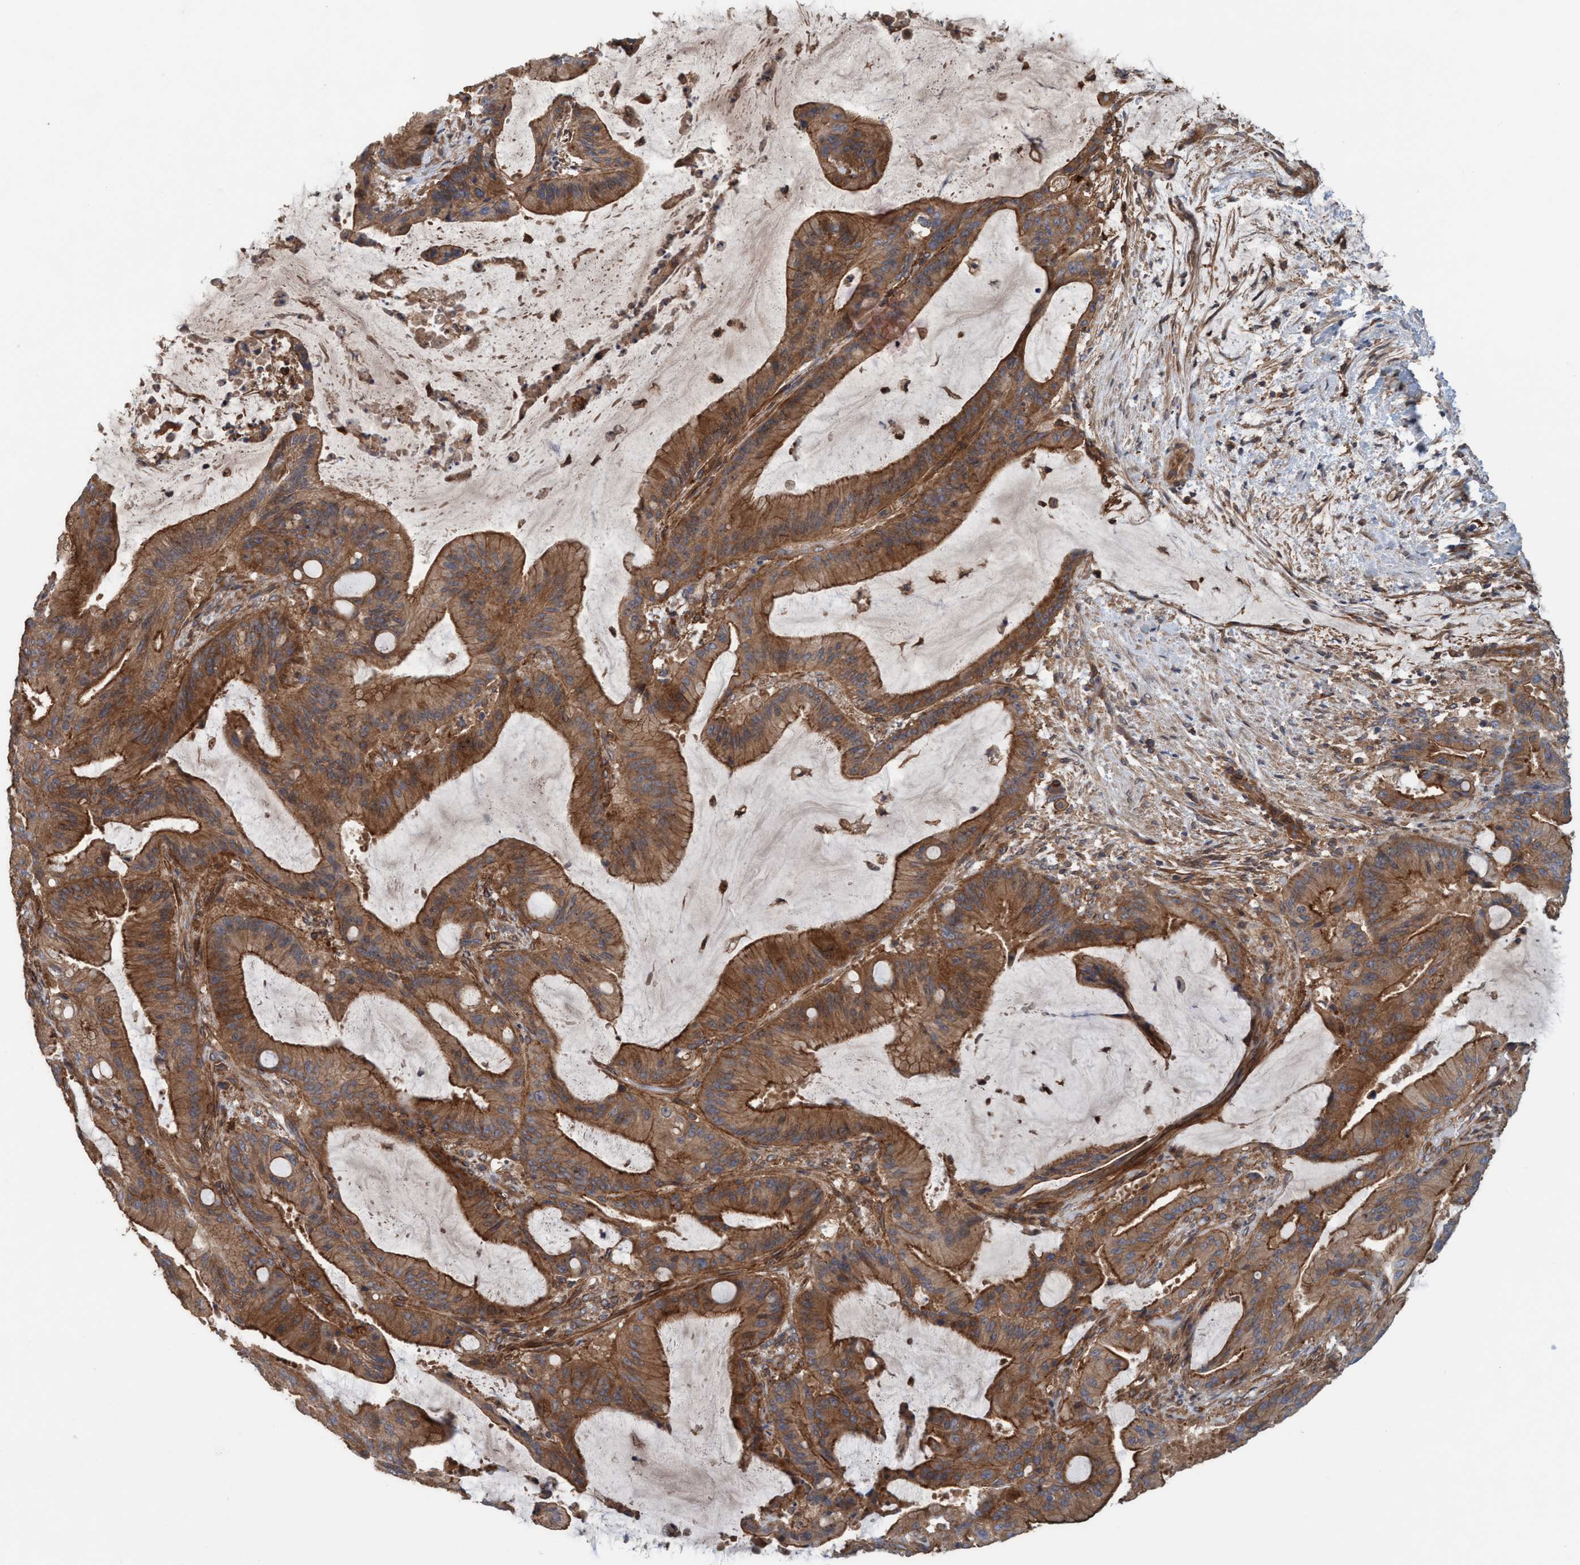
{"staining": {"intensity": "strong", "quantity": ">75%", "location": "cytoplasmic/membranous"}, "tissue": "liver cancer", "cell_type": "Tumor cells", "image_type": "cancer", "snomed": [{"axis": "morphology", "description": "Normal tissue, NOS"}, {"axis": "morphology", "description": "Cholangiocarcinoma"}, {"axis": "topography", "description": "Liver"}, {"axis": "topography", "description": "Peripheral nerve tissue"}], "caption": "Strong cytoplasmic/membranous expression for a protein is appreciated in about >75% of tumor cells of liver cancer using immunohistochemistry (IHC).", "gene": "SPECC1", "patient": {"sex": "female", "age": 73}}